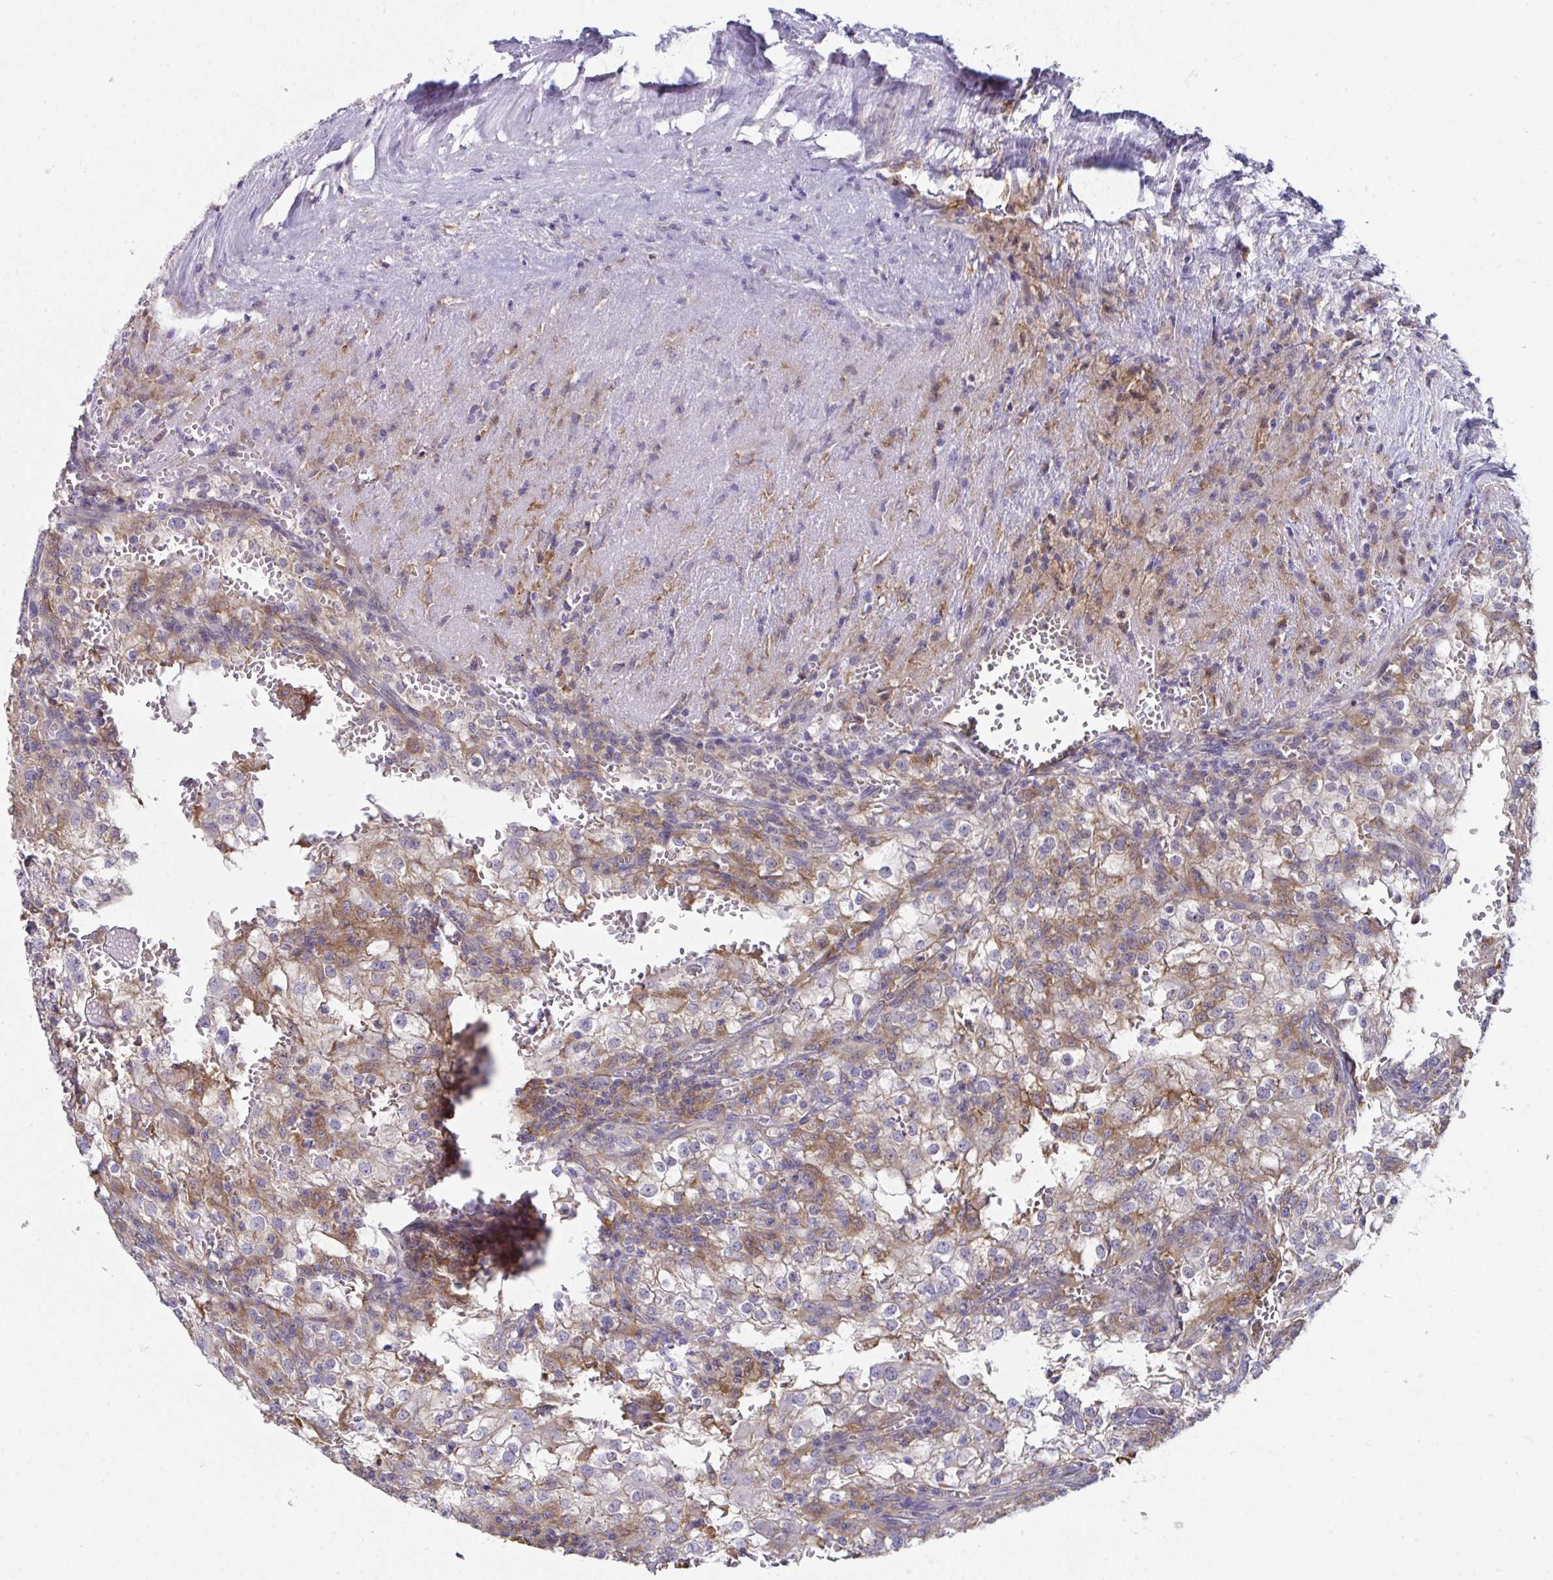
{"staining": {"intensity": "moderate", "quantity": "<25%", "location": "cytoplasmic/membranous"}, "tissue": "renal cancer", "cell_type": "Tumor cells", "image_type": "cancer", "snomed": [{"axis": "morphology", "description": "Adenocarcinoma, NOS"}, {"axis": "topography", "description": "Kidney"}], "caption": "Adenocarcinoma (renal) stained for a protein (brown) shows moderate cytoplasmic/membranous positive positivity in about <25% of tumor cells.", "gene": "ALDH16A1", "patient": {"sex": "female", "age": 74}}